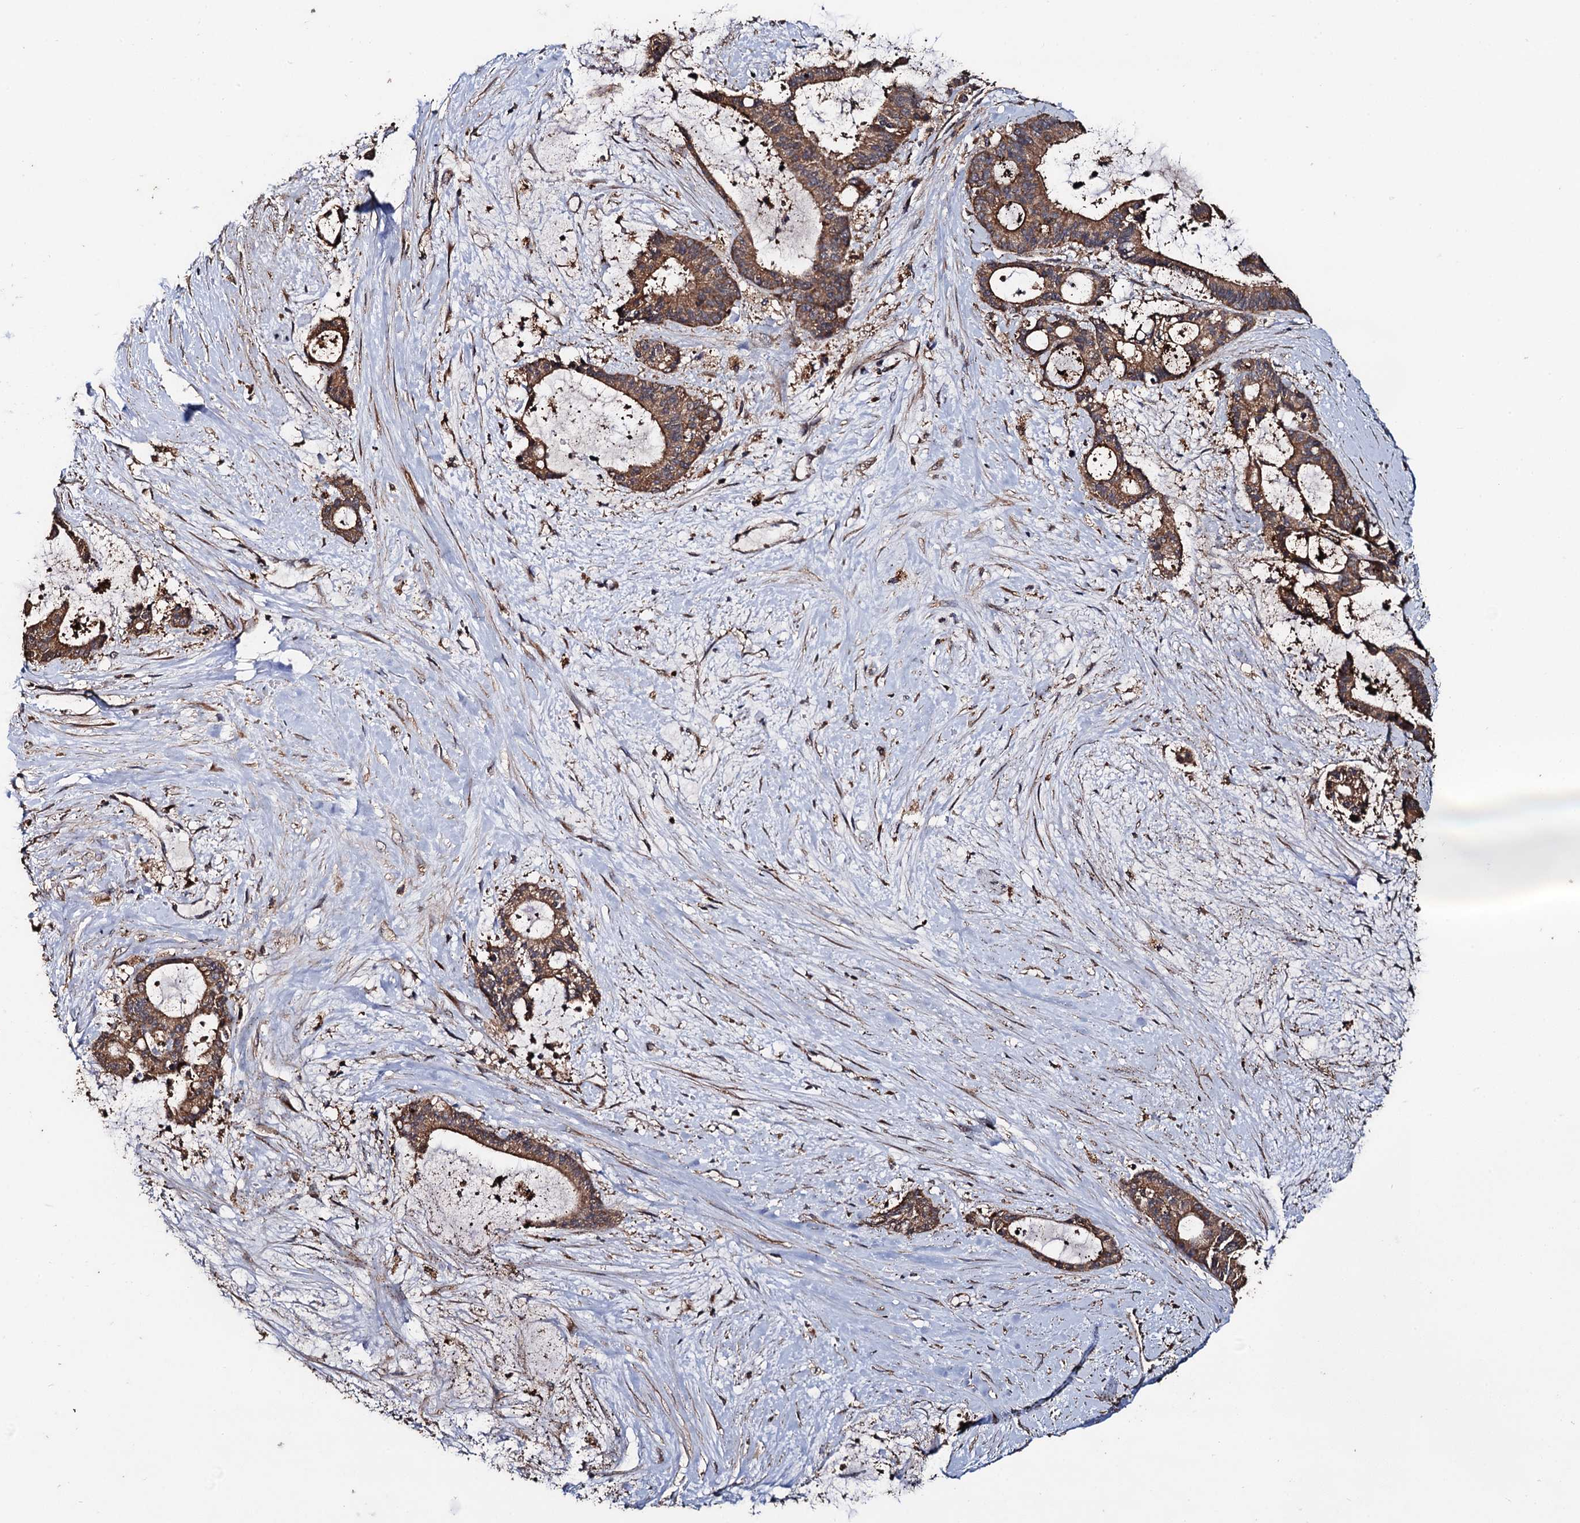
{"staining": {"intensity": "moderate", "quantity": ">75%", "location": "cytoplasmic/membranous"}, "tissue": "liver cancer", "cell_type": "Tumor cells", "image_type": "cancer", "snomed": [{"axis": "morphology", "description": "Normal tissue, NOS"}, {"axis": "morphology", "description": "Cholangiocarcinoma"}, {"axis": "topography", "description": "Liver"}, {"axis": "topography", "description": "Peripheral nerve tissue"}], "caption": "IHC histopathology image of neoplastic tissue: human cholangiocarcinoma (liver) stained using IHC reveals medium levels of moderate protein expression localized specifically in the cytoplasmic/membranous of tumor cells, appearing as a cytoplasmic/membranous brown color.", "gene": "PPTC7", "patient": {"sex": "female", "age": 73}}